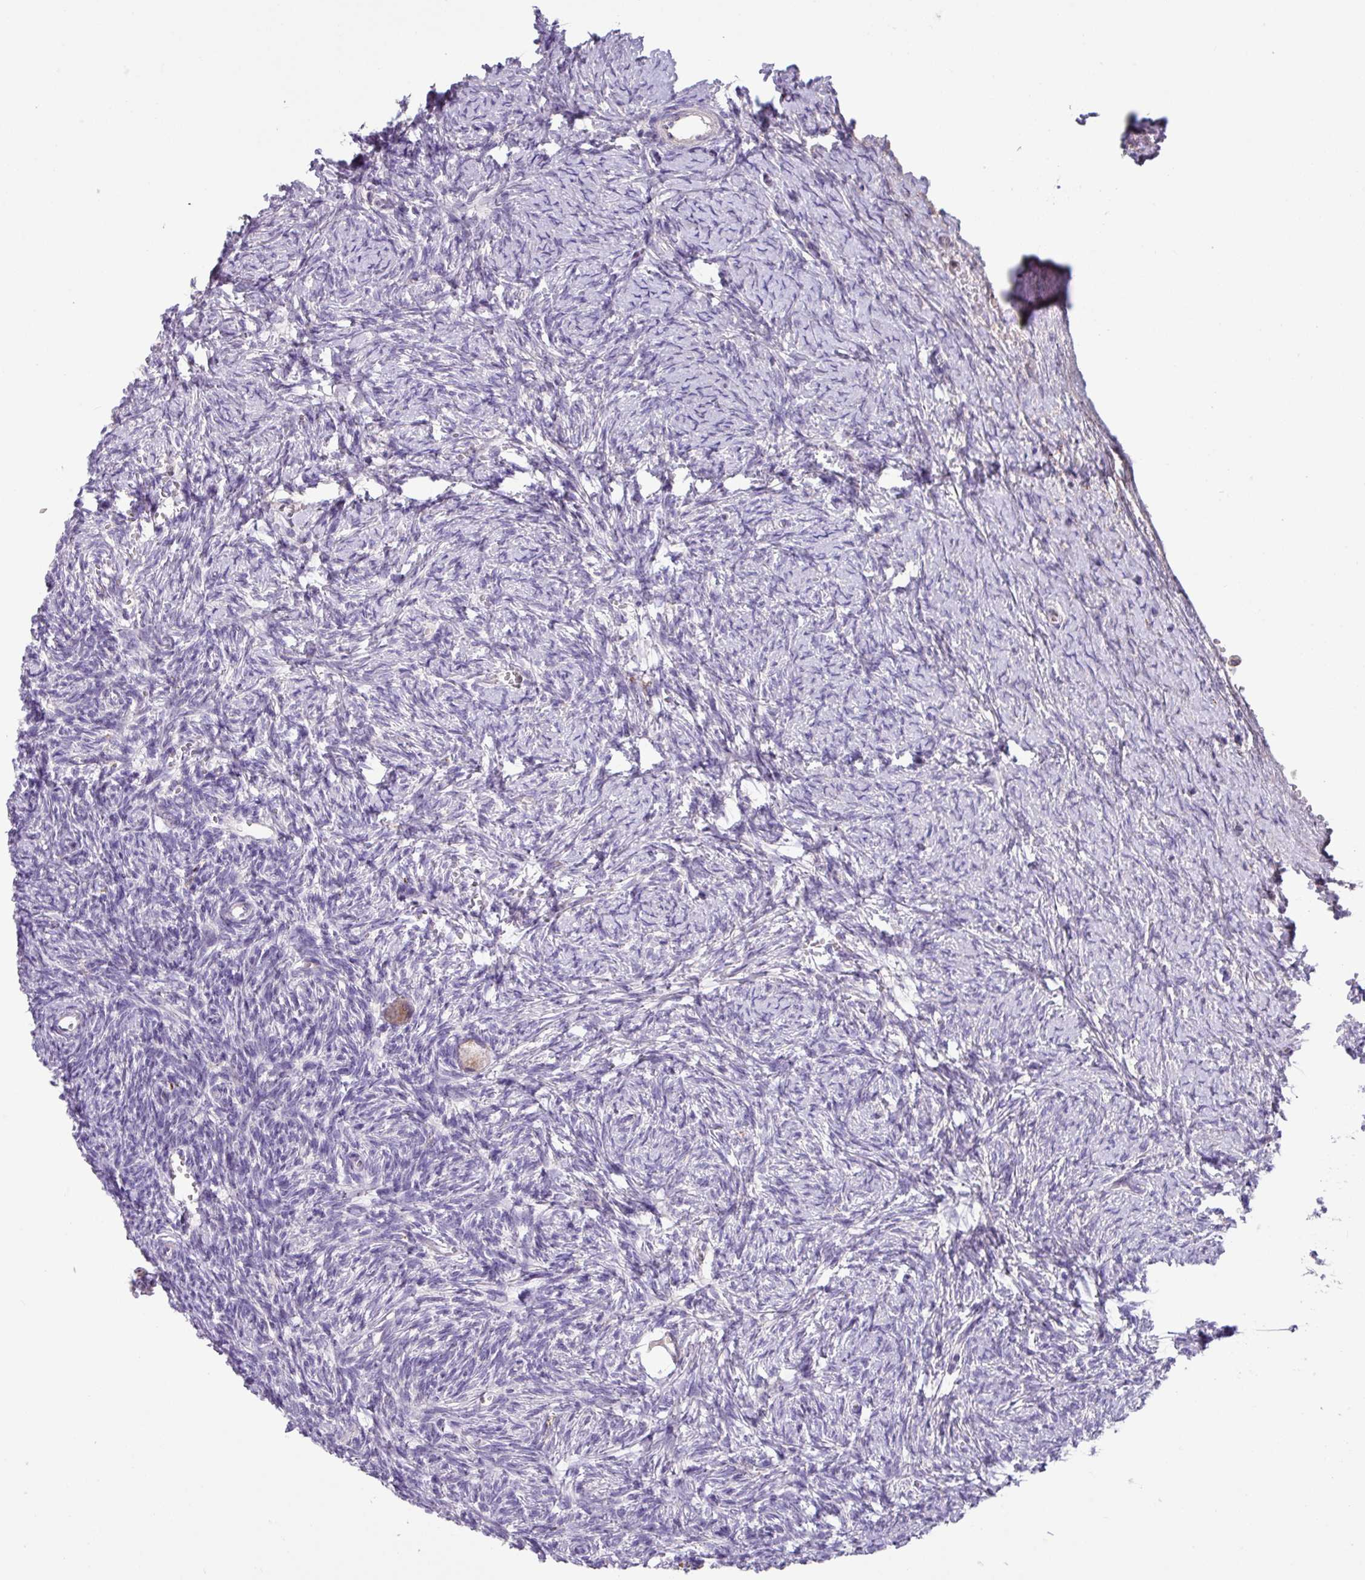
{"staining": {"intensity": "weak", "quantity": ">75%", "location": "cytoplasmic/membranous"}, "tissue": "ovary", "cell_type": "Follicle cells", "image_type": "normal", "snomed": [{"axis": "morphology", "description": "Normal tissue, NOS"}, {"axis": "topography", "description": "Ovary"}], "caption": "Protein staining demonstrates weak cytoplasmic/membranous positivity in approximately >75% of follicle cells in normal ovary. (DAB = brown stain, brightfield microscopy at high magnification).", "gene": "IQCJ", "patient": {"sex": "female", "age": 39}}